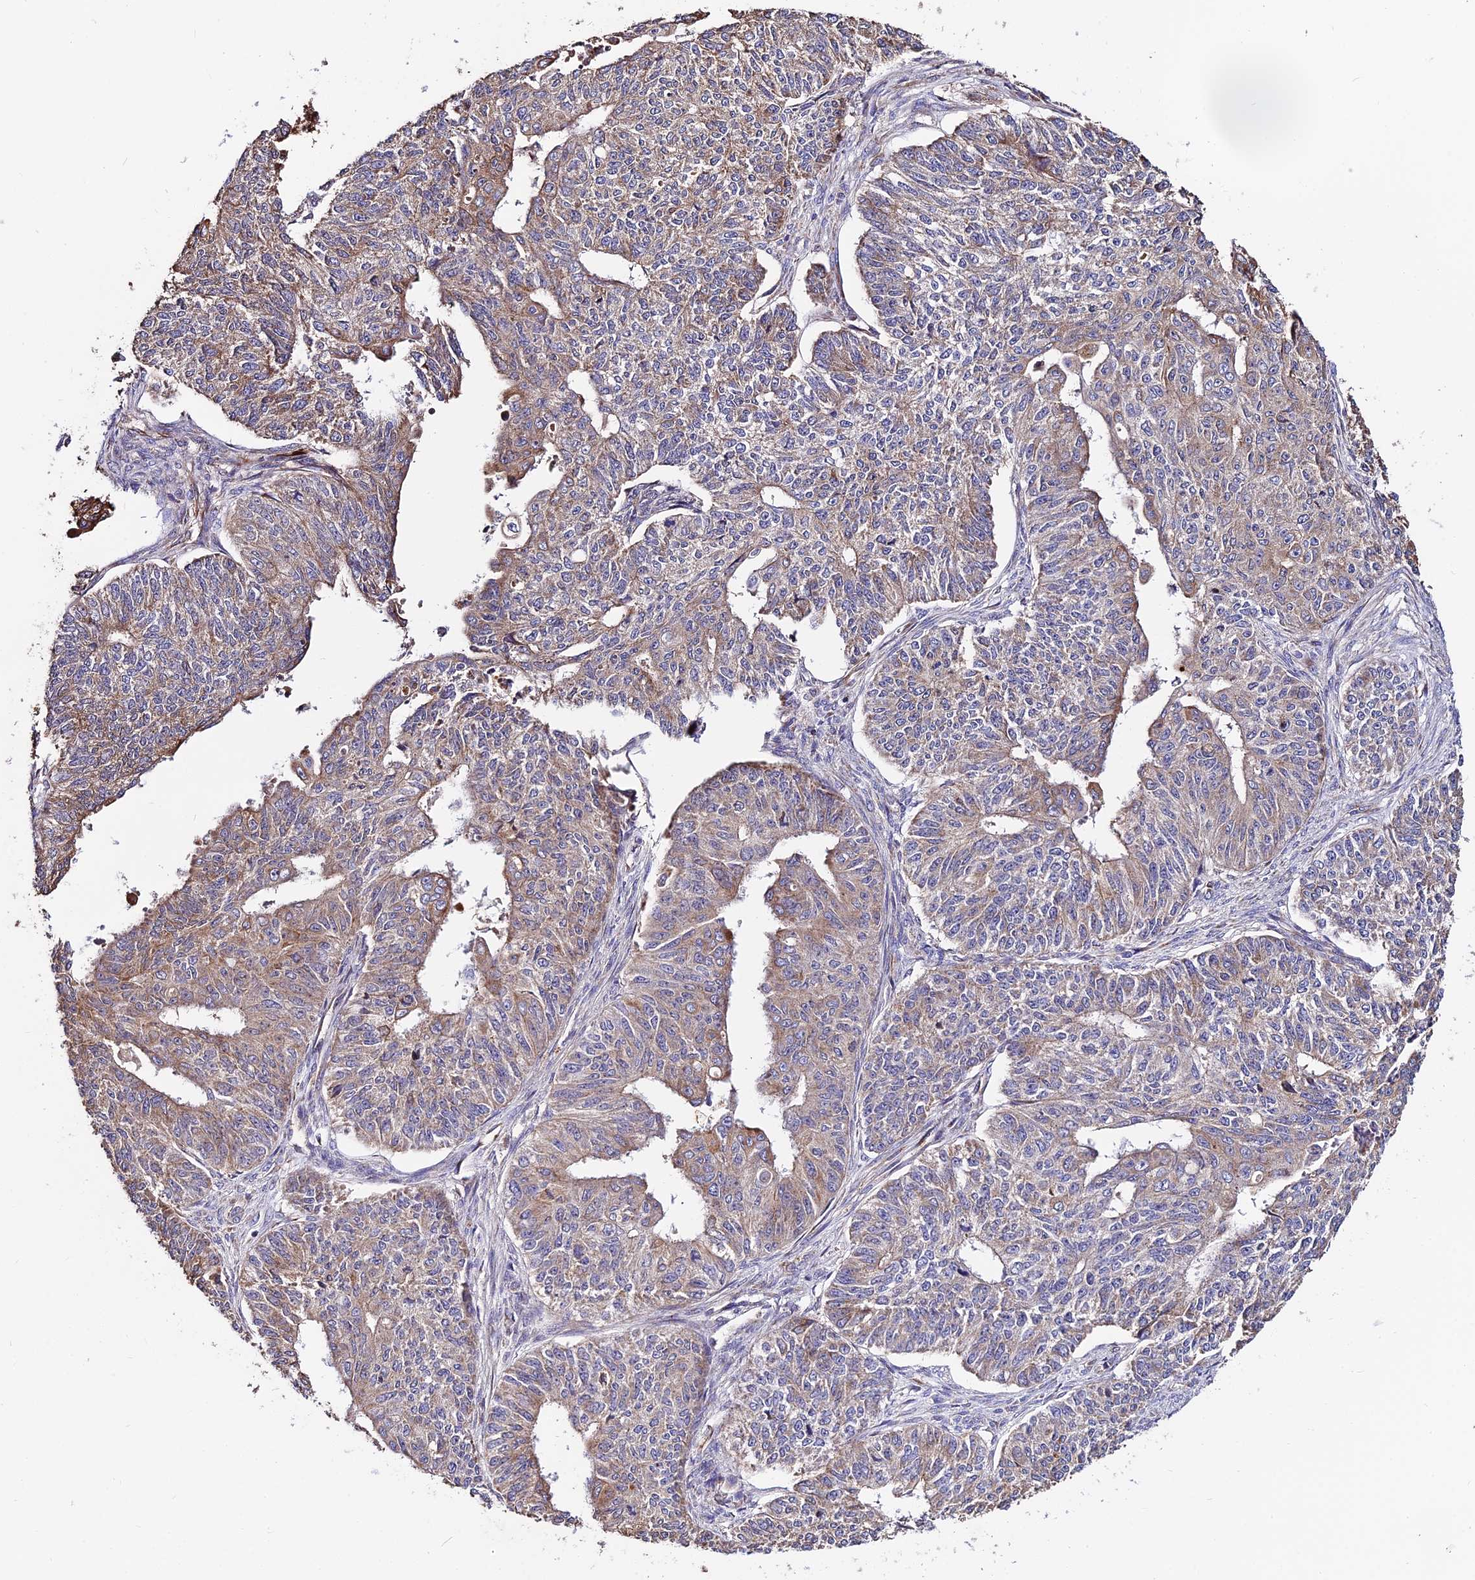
{"staining": {"intensity": "moderate", "quantity": ">75%", "location": "cytoplasmic/membranous"}, "tissue": "endometrial cancer", "cell_type": "Tumor cells", "image_type": "cancer", "snomed": [{"axis": "morphology", "description": "Adenocarcinoma, NOS"}, {"axis": "topography", "description": "Endometrium"}], "caption": "Endometrial cancer stained with a protein marker reveals moderate staining in tumor cells.", "gene": "PEX19", "patient": {"sex": "female", "age": 32}}